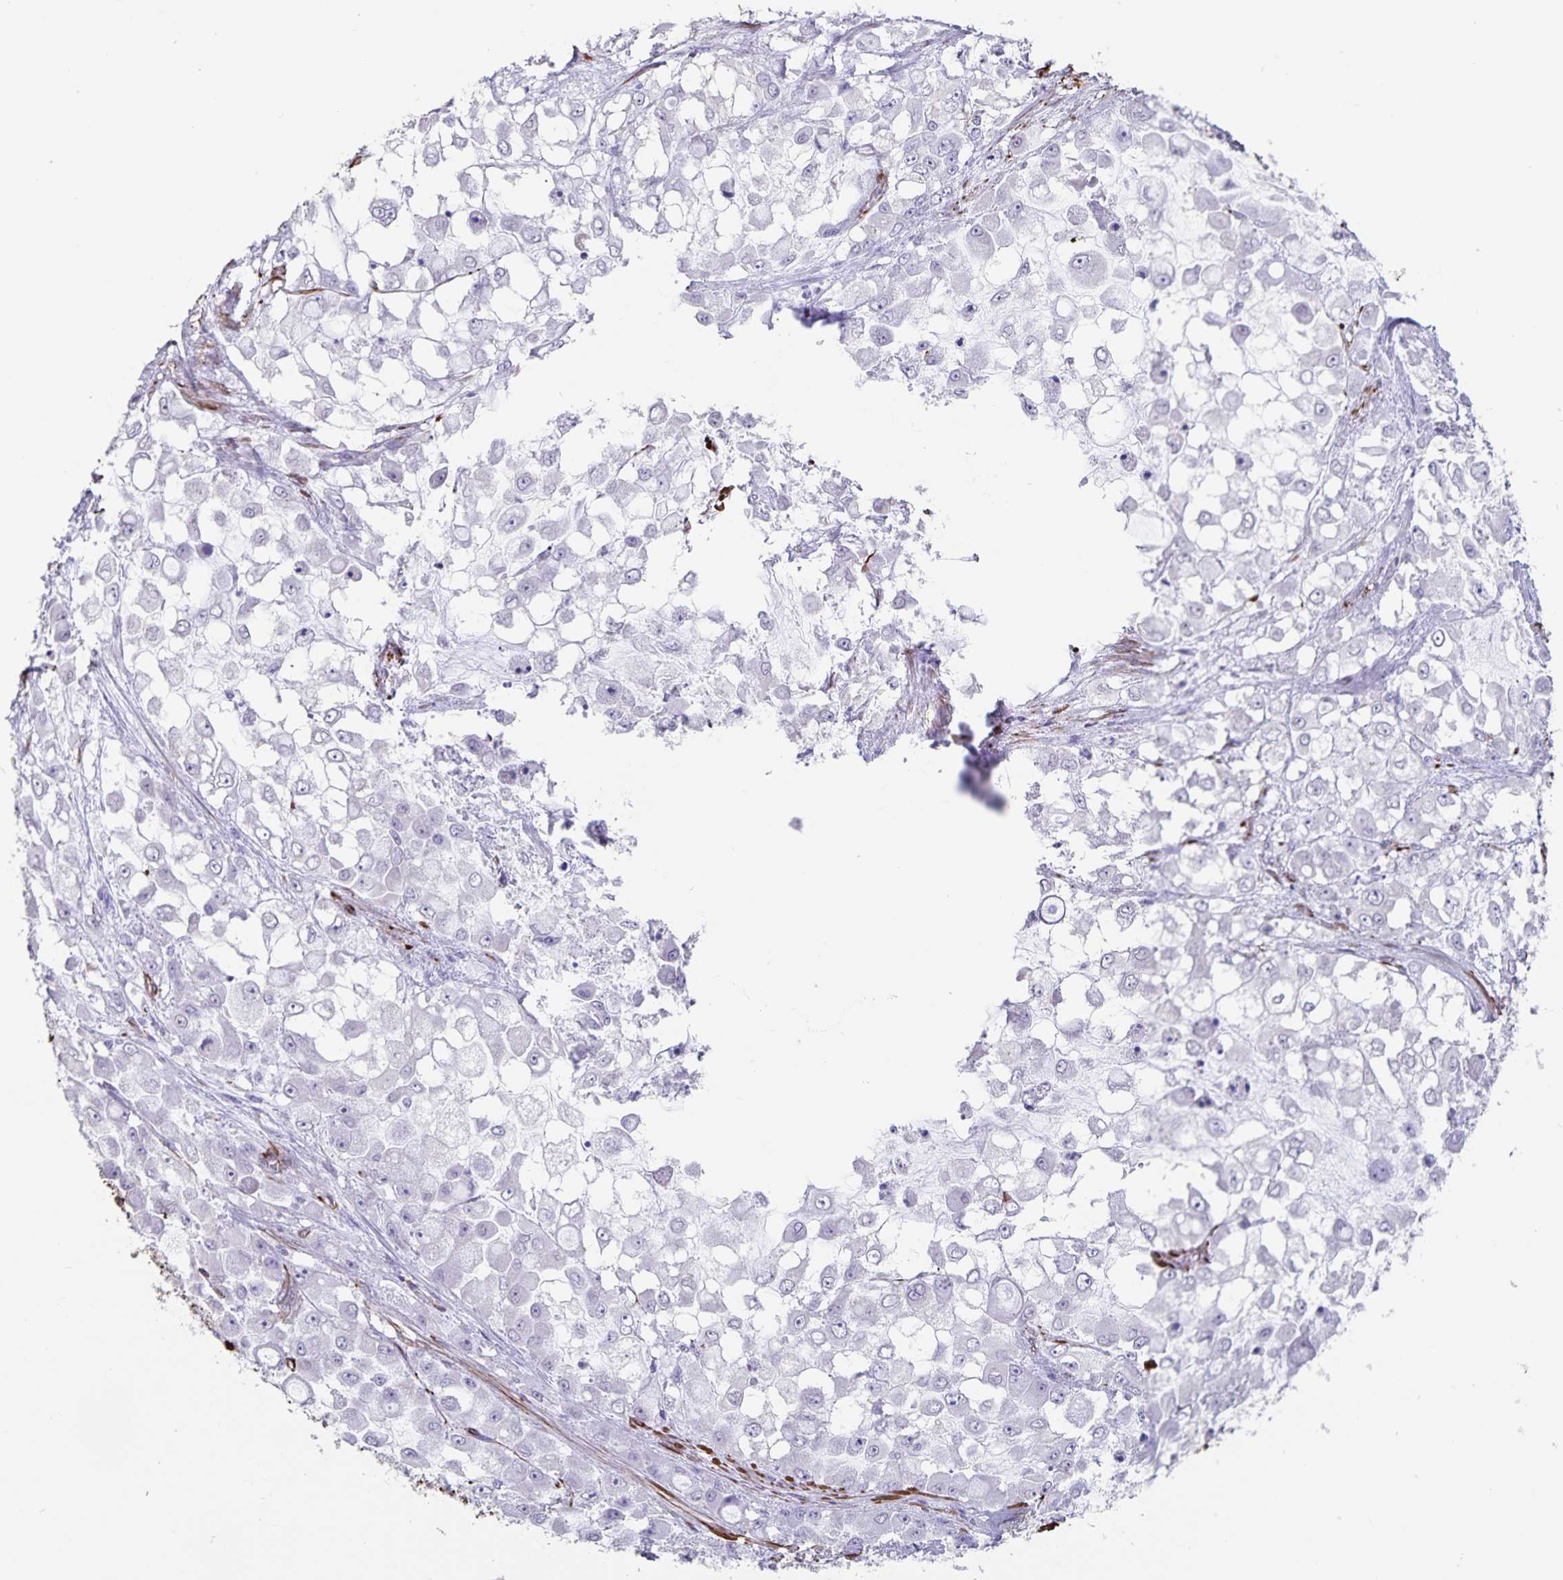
{"staining": {"intensity": "negative", "quantity": "none", "location": "none"}, "tissue": "stomach cancer", "cell_type": "Tumor cells", "image_type": "cancer", "snomed": [{"axis": "morphology", "description": "Adenocarcinoma, NOS"}, {"axis": "topography", "description": "Stomach"}], "caption": "Immunohistochemistry of stomach cancer (adenocarcinoma) demonstrates no positivity in tumor cells. The staining was performed using DAB (3,3'-diaminobenzidine) to visualize the protein expression in brown, while the nuclei were stained in blue with hematoxylin (Magnification: 20x).", "gene": "SYNM", "patient": {"sex": "female", "age": 76}}